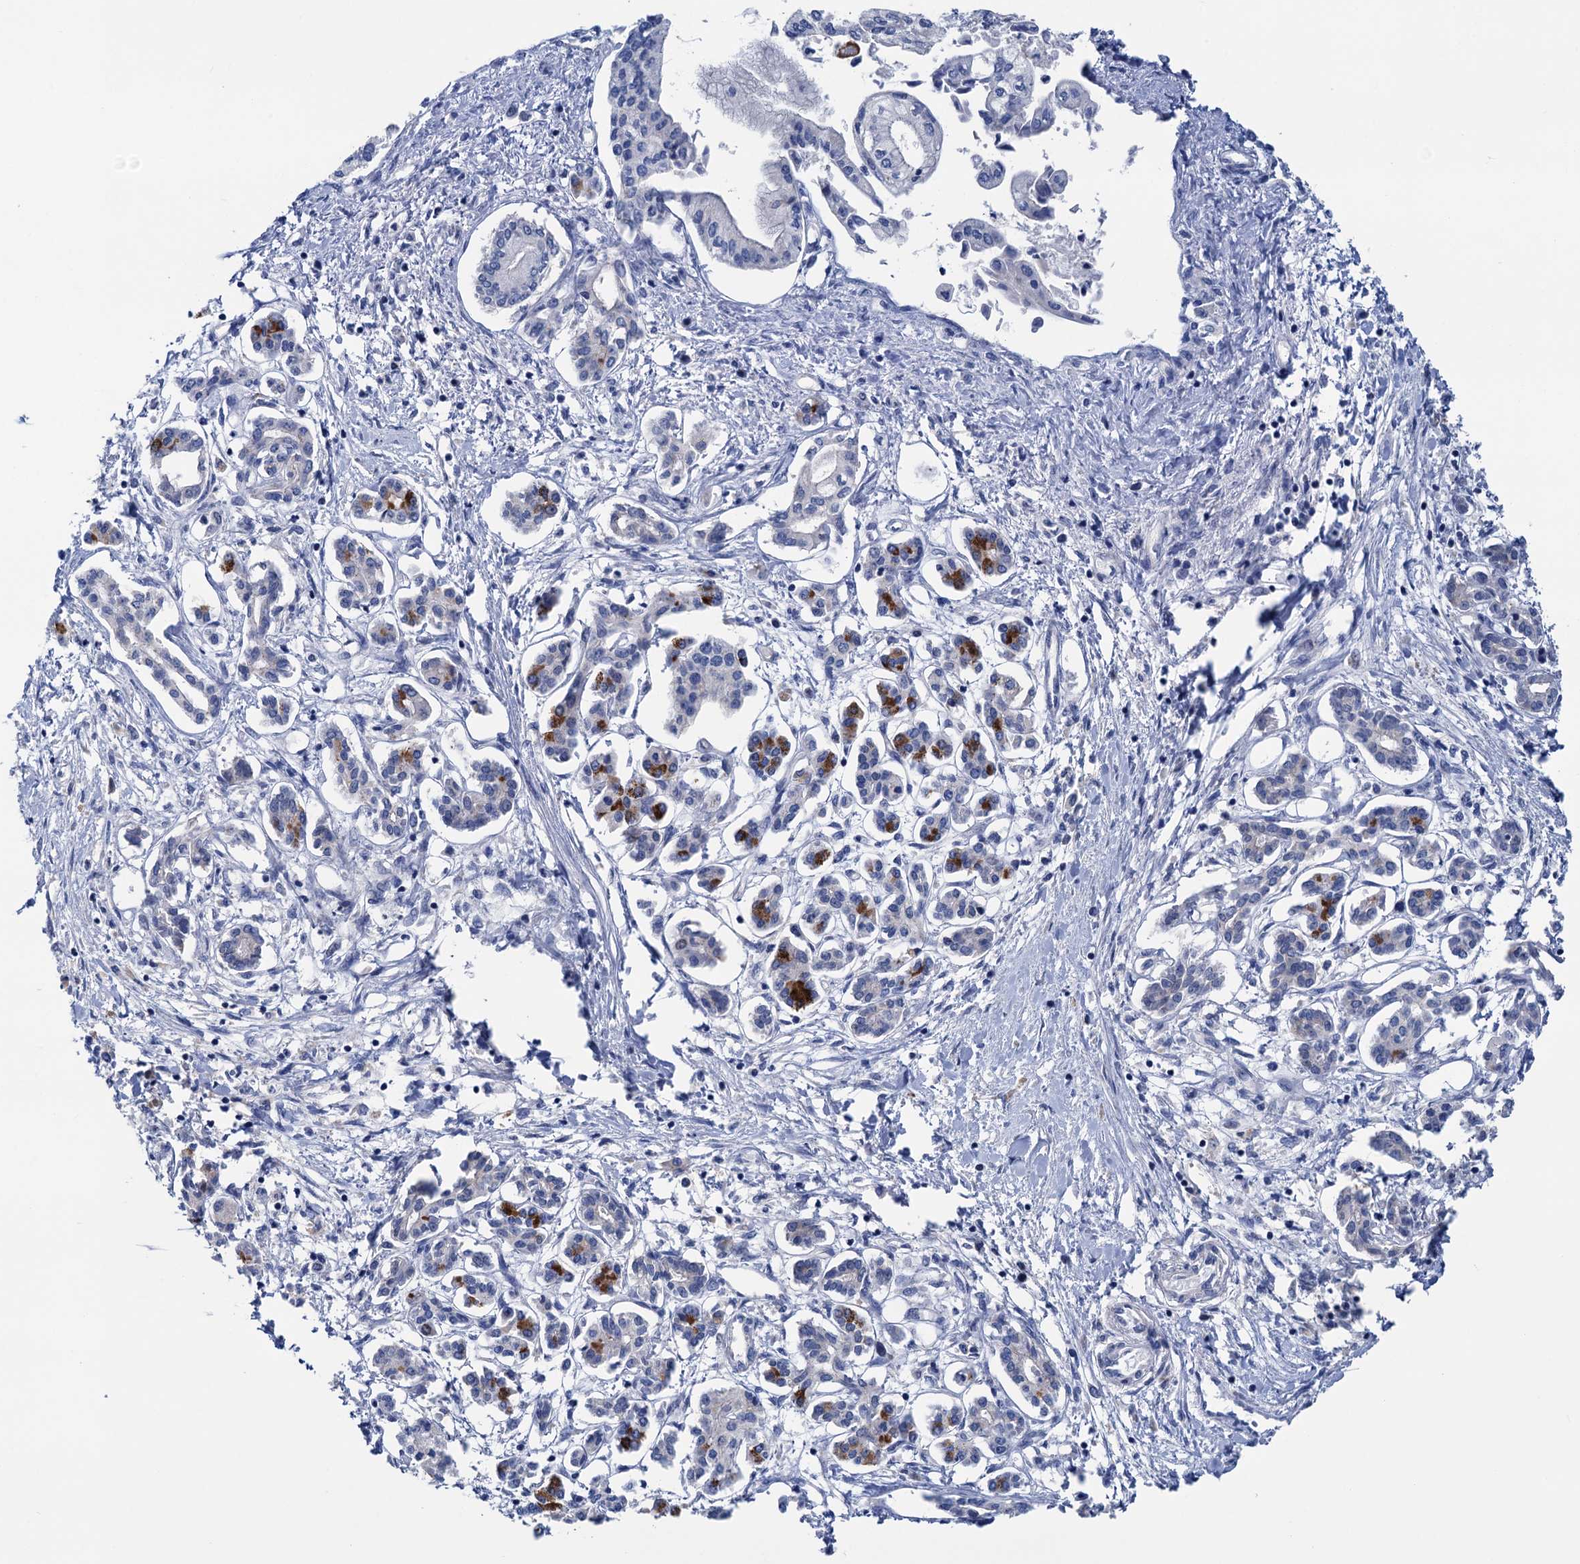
{"staining": {"intensity": "negative", "quantity": "none", "location": "none"}, "tissue": "pancreatic cancer", "cell_type": "Tumor cells", "image_type": "cancer", "snomed": [{"axis": "morphology", "description": "Adenocarcinoma, NOS"}, {"axis": "topography", "description": "Pancreas"}], "caption": "DAB immunohistochemical staining of human pancreatic adenocarcinoma exhibits no significant staining in tumor cells. (DAB (3,3'-diaminobenzidine) immunohistochemistry with hematoxylin counter stain).", "gene": "ZNRD2", "patient": {"sex": "female", "age": 50}}